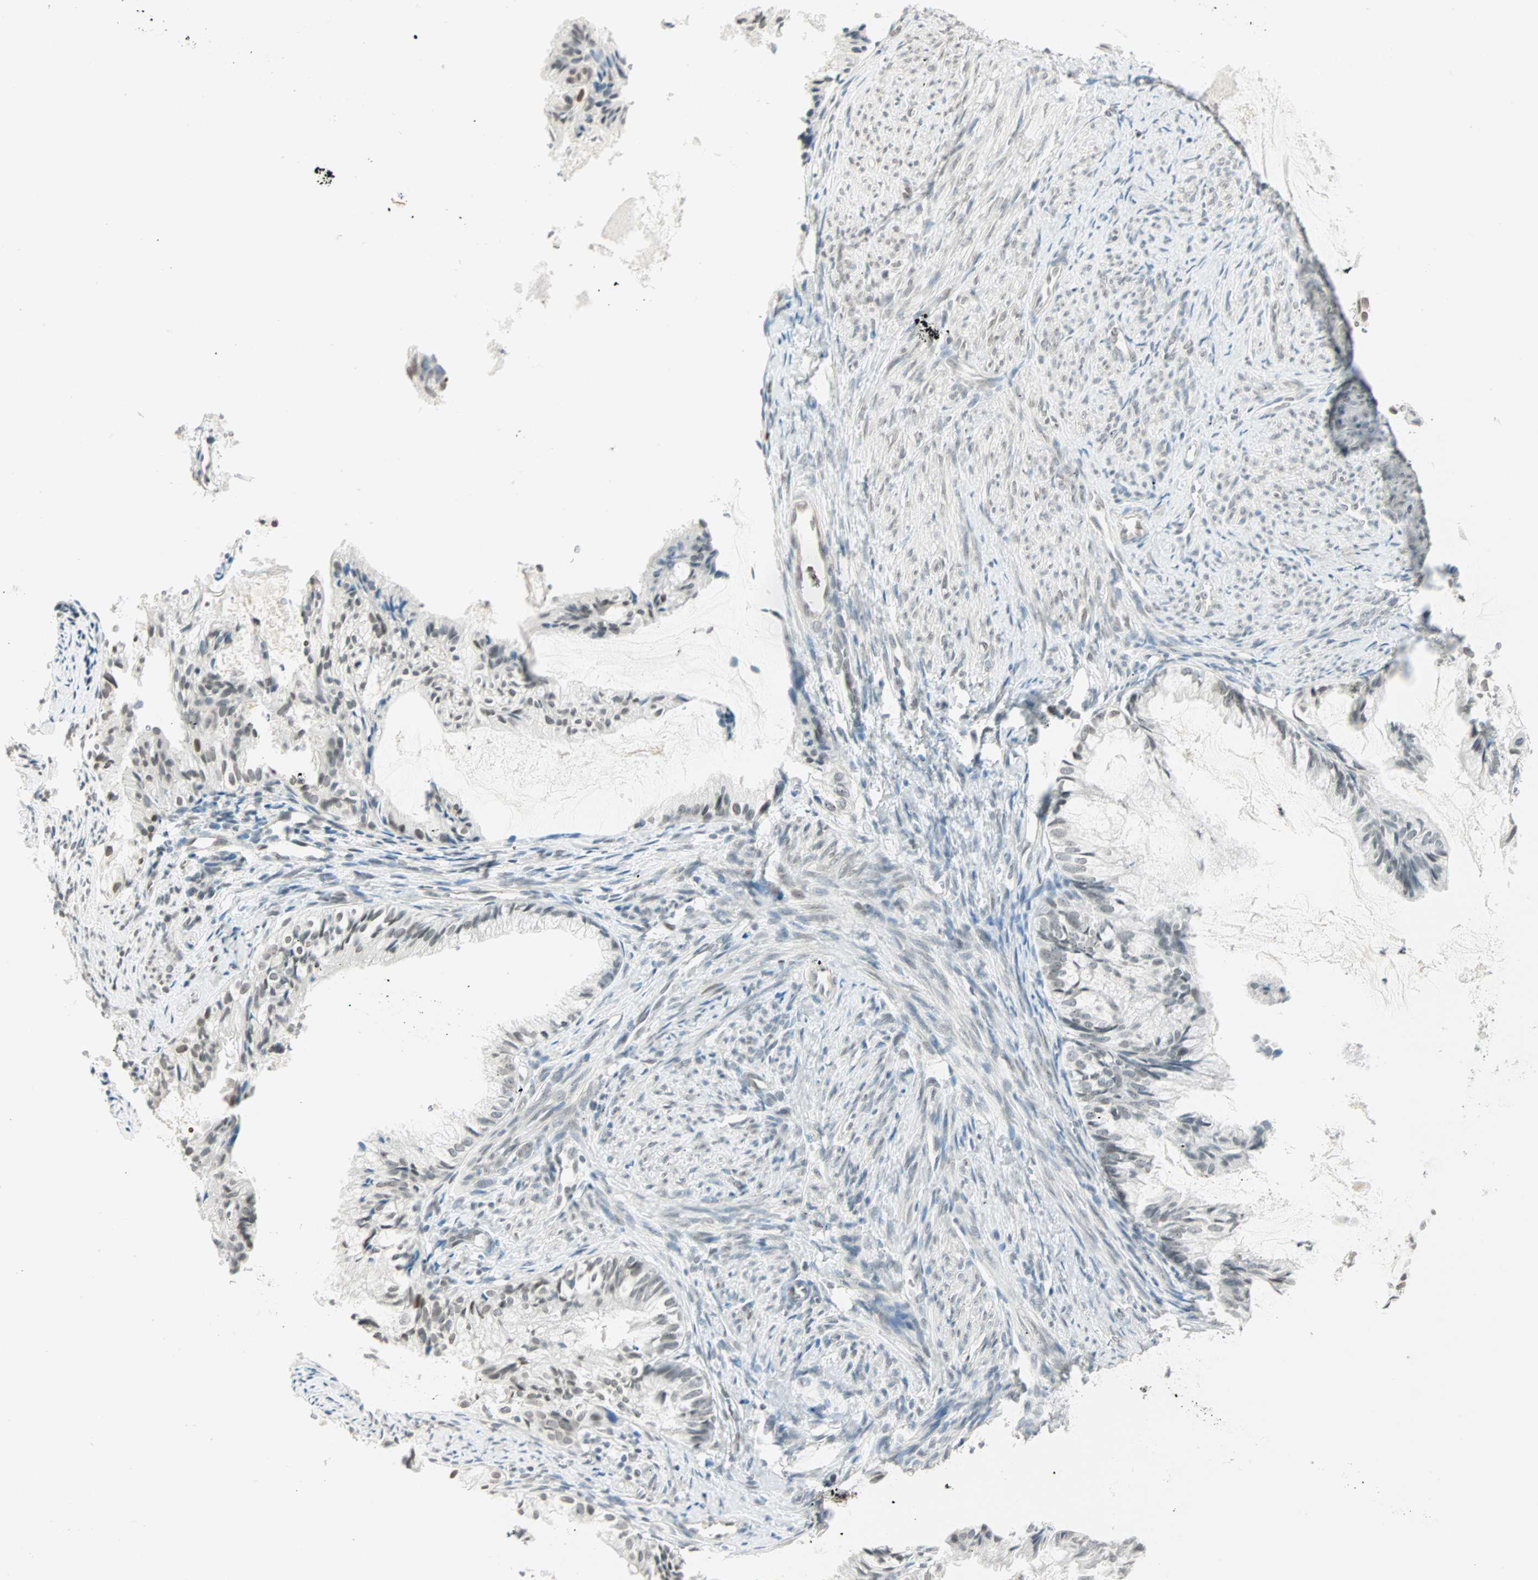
{"staining": {"intensity": "weak", "quantity": "<25%", "location": "nuclear"}, "tissue": "cervical cancer", "cell_type": "Tumor cells", "image_type": "cancer", "snomed": [{"axis": "morphology", "description": "Normal tissue, NOS"}, {"axis": "morphology", "description": "Adenocarcinoma, NOS"}, {"axis": "topography", "description": "Cervix"}, {"axis": "topography", "description": "Endometrium"}], "caption": "DAB immunohistochemical staining of cervical cancer (adenocarcinoma) demonstrates no significant expression in tumor cells.", "gene": "BCAN", "patient": {"sex": "female", "age": 86}}